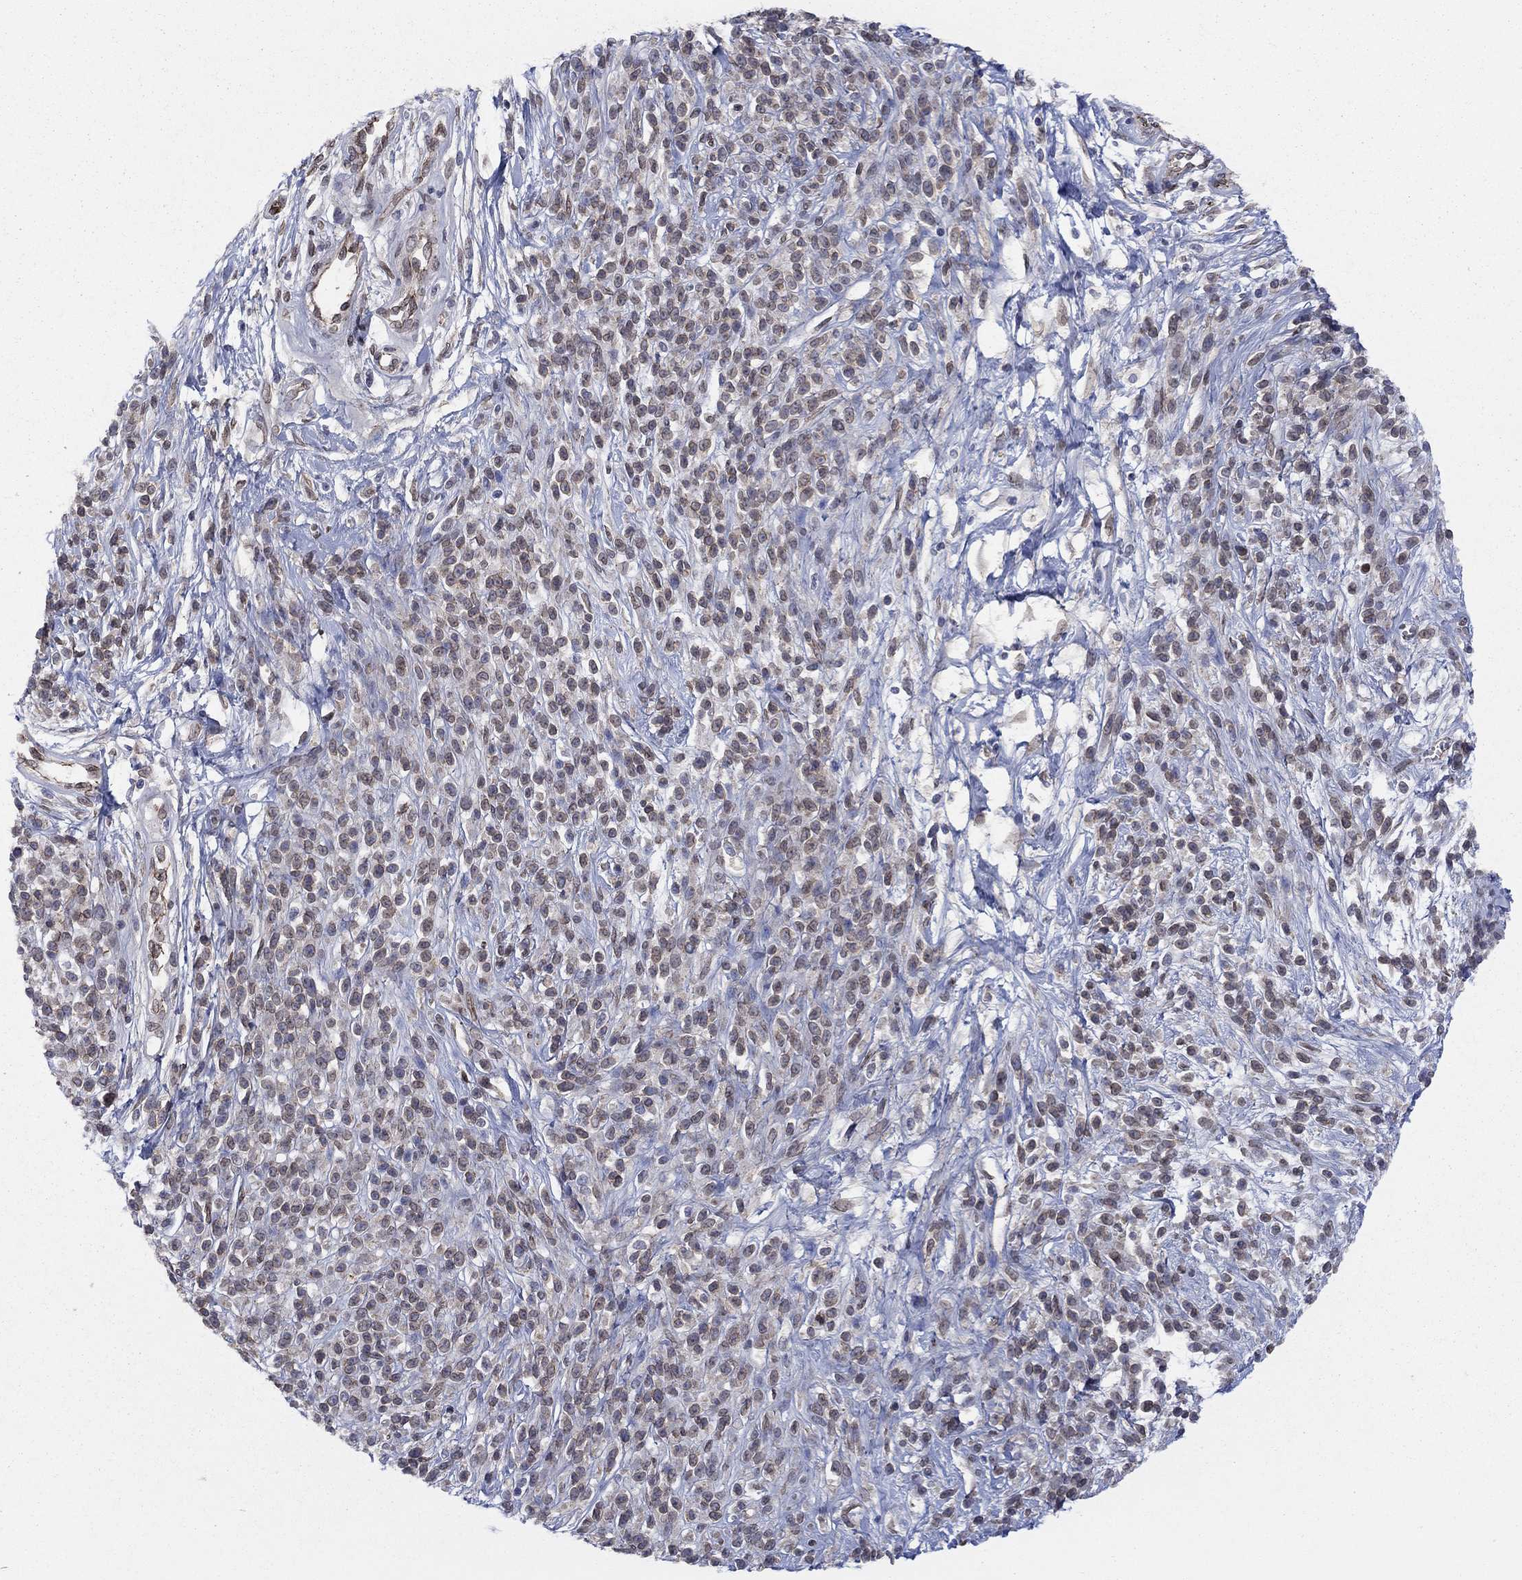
{"staining": {"intensity": "negative", "quantity": "none", "location": "none"}, "tissue": "melanoma", "cell_type": "Tumor cells", "image_type": "cancer", "snomed": [{"axis": "morphology", "description": "Malignant melanoma, NOS"}, {"axis": "topography", "description": "Skin"}, {"axis": "topography", "description": "Skin of trunk"}], "caption": "Tumor cells show no significant staining in melanoma.", "gene": "EMC9", "patient": {"sex": "male", "age": 74}}